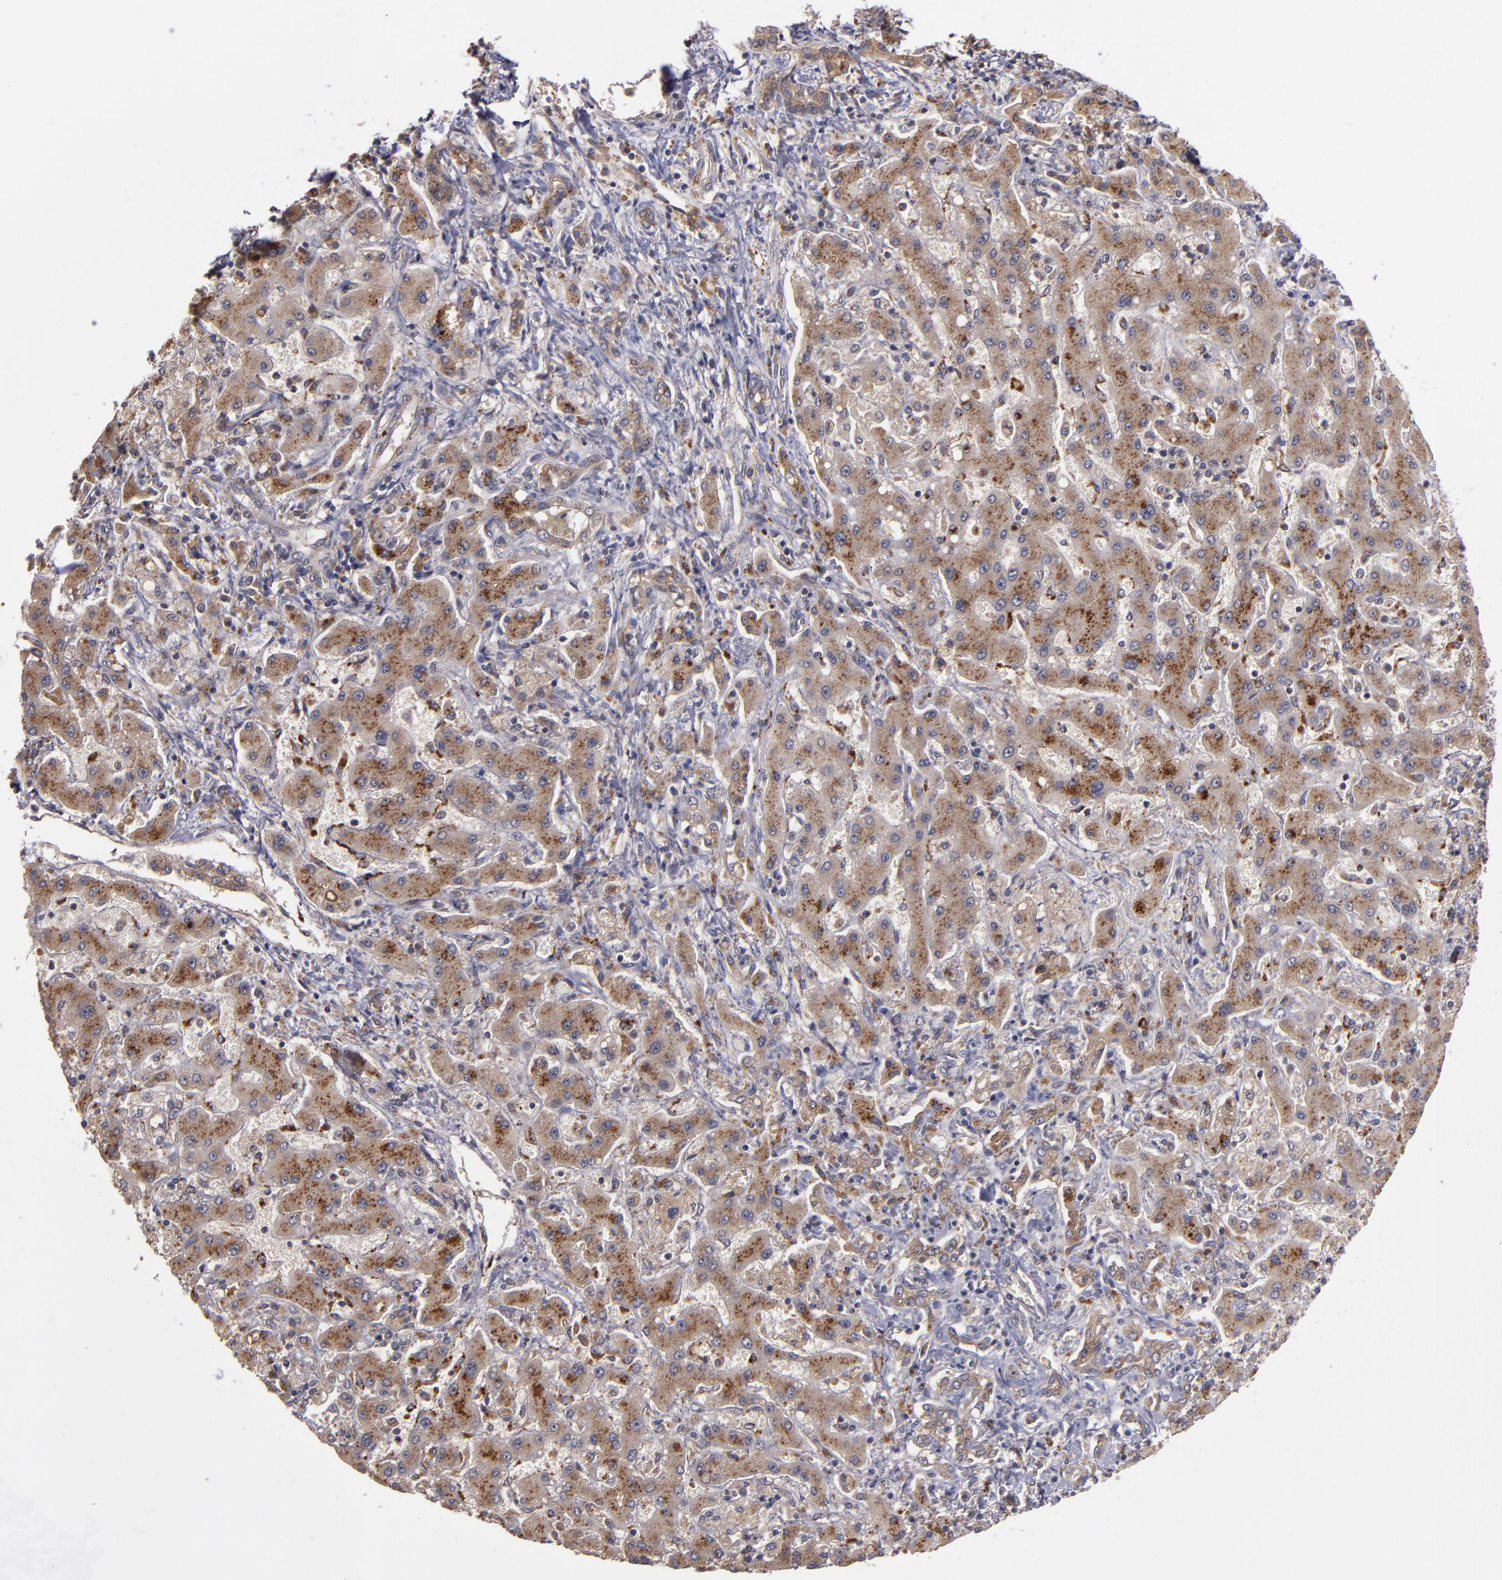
{"staining": {"intensity": "moderate", "quantity": ">75%", "location": "cytoplasmic/membranous"}, "tissue": "liver cancer", "cell_type": "Tumor cells", "image_type": "cancer", "snomed": [{"axis": "morphology", "description": "Cholangiocarcinoma"}, {"axis": "topography", "description": "Liver"}], "caption": "Moderate cytoplasmic/membranous protein positivity is present in about >75% of tumor cells in liver cancer (cholangiocarcinoma). The staining was performed using DAB to visualize the protein expression in brown, while the nuclei were stained in blue with hematoxylin (Magnification: 20x).", "gene": "CTSO", "patient": {"sex": "male", "age": 50}}